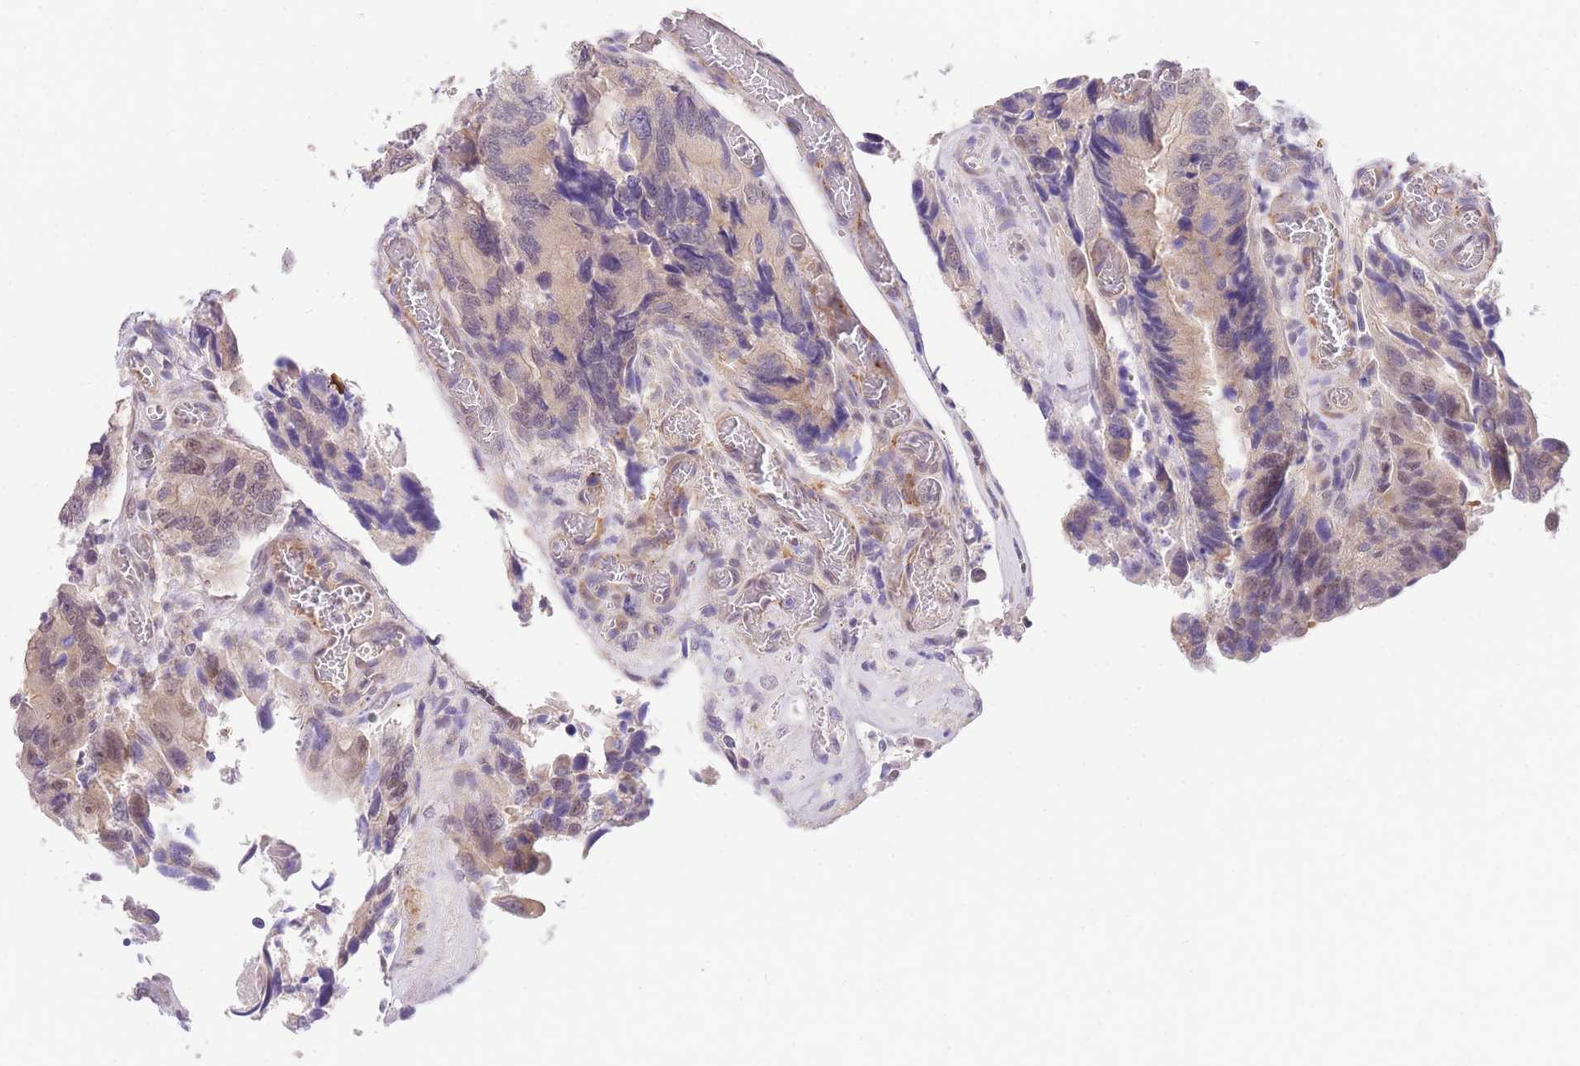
{"staining": {"intensity": "weak", "quantity": "25%-75%", "location": "cytoplasmic/membranous,nuclear"}, "tissue": "colorectal cancer", "cell_type": "Tumor cells", "image_type": "cancer", "snomed": [{"axis": "morphology", "description": "Adenocarcinoma, NOS"}, {"axis": "topography", "description": "Colon"}], "caption": "Immunohistochemistry (DAB (3,3'-diaminobenzidine)) staining of colorectal cancer shows weak cytoplasmic/membranous and nuclear protein positivity in about 25%-75% of tumor cells. The protein of interest is shown in brown color, while the nuclei are stained blue.", "gene": "S100PBP", "patient": {"sex": "male", "age": 84}}